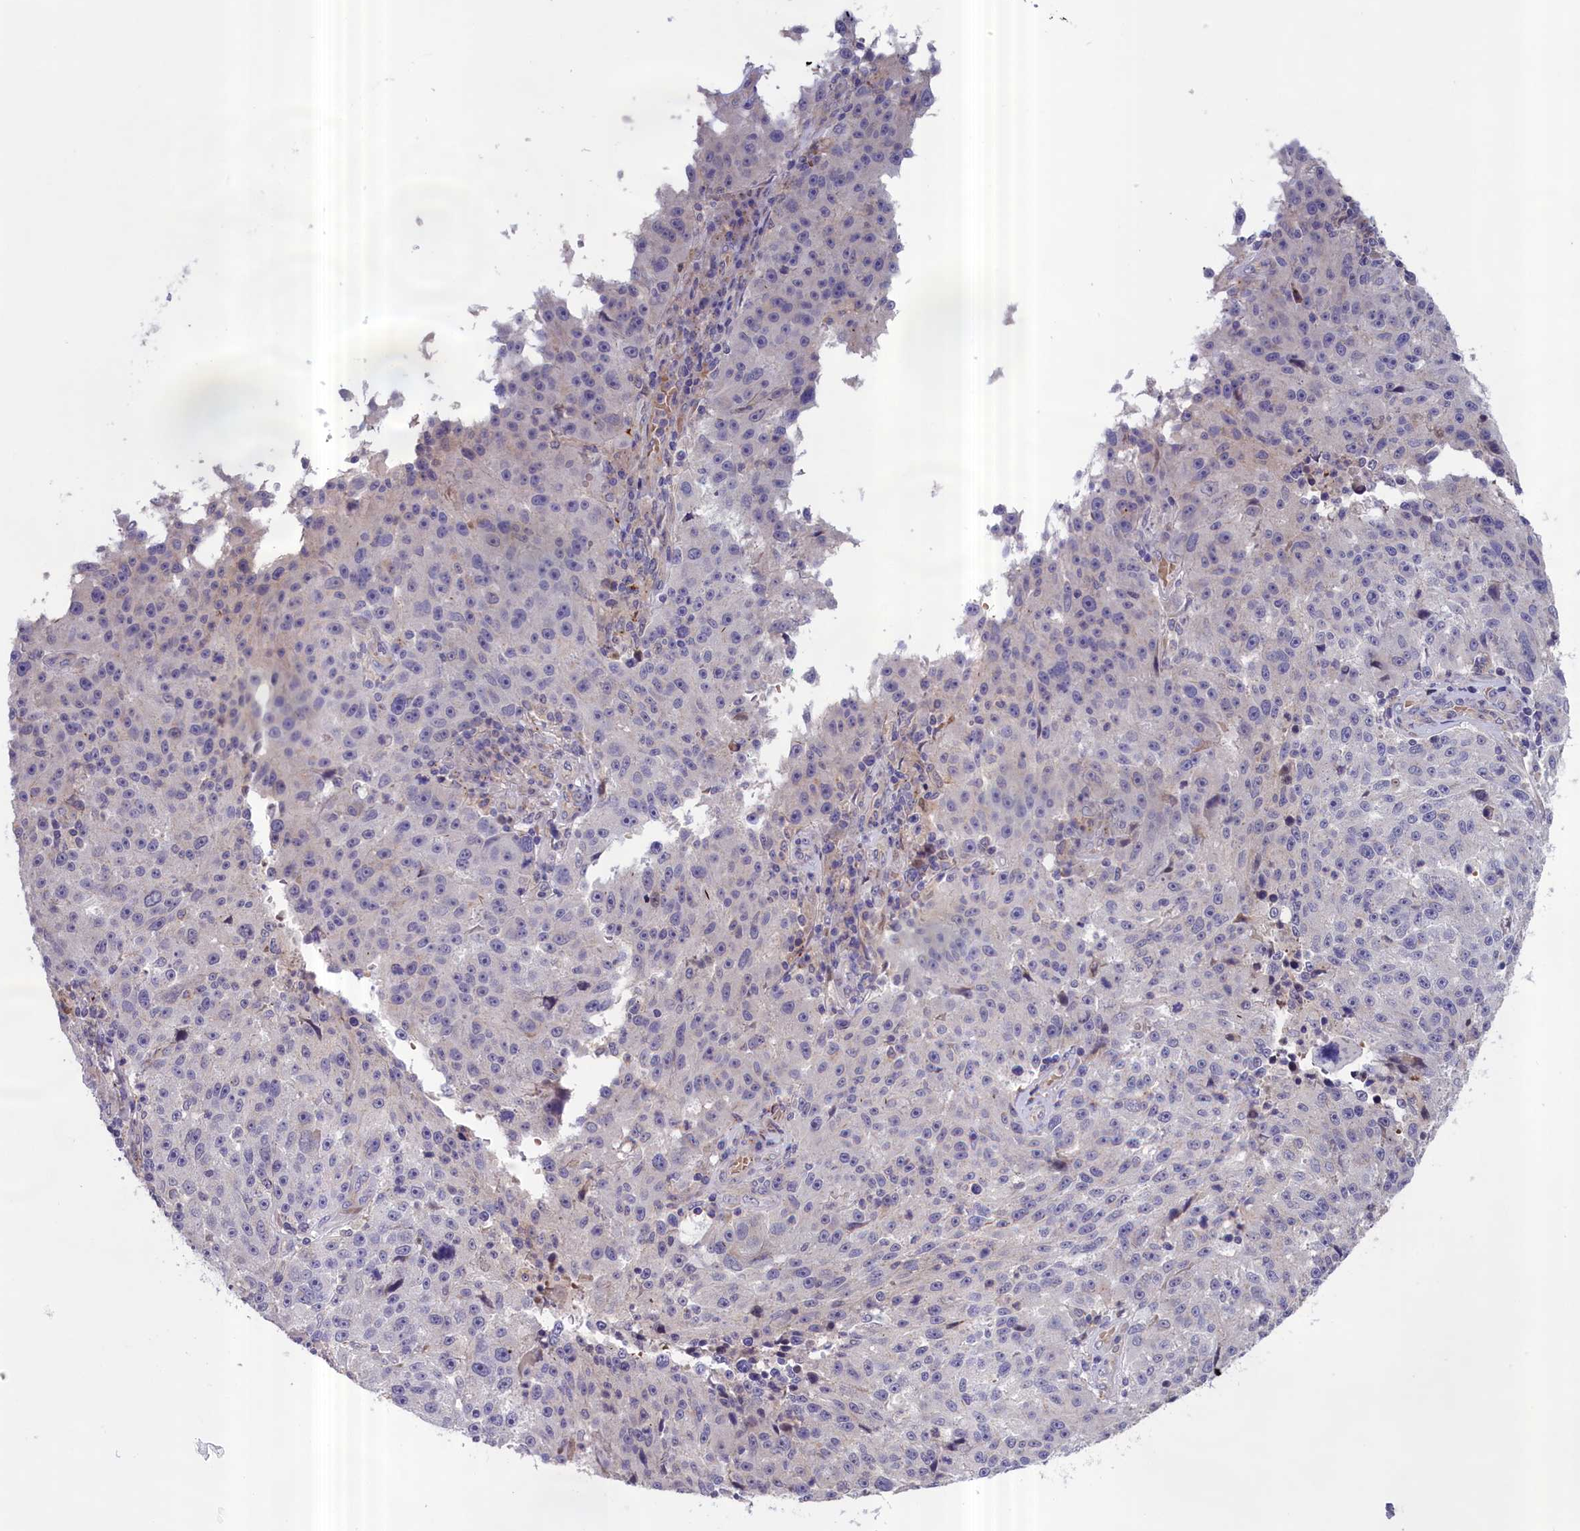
{"staining": {"intensity": "negative", "quantity": "none", "location": "none"}, "tissue": "melanoma", "cell_type": "Tumor cells", "image_type": "cancer", "snomed": [{"axis": "morphology", "description": "Malignant melanoma, NOS"}, {"axis": "topography", "description": "Skin"}], "caption": "DAB (3,3'-diaminobenzidine) immunohistochemical staining of human malignant melanoma demonstrates no significant staining in tumor cells.", "gene": "IGFALS", "patient": {"sex": "male", "age": 53}}